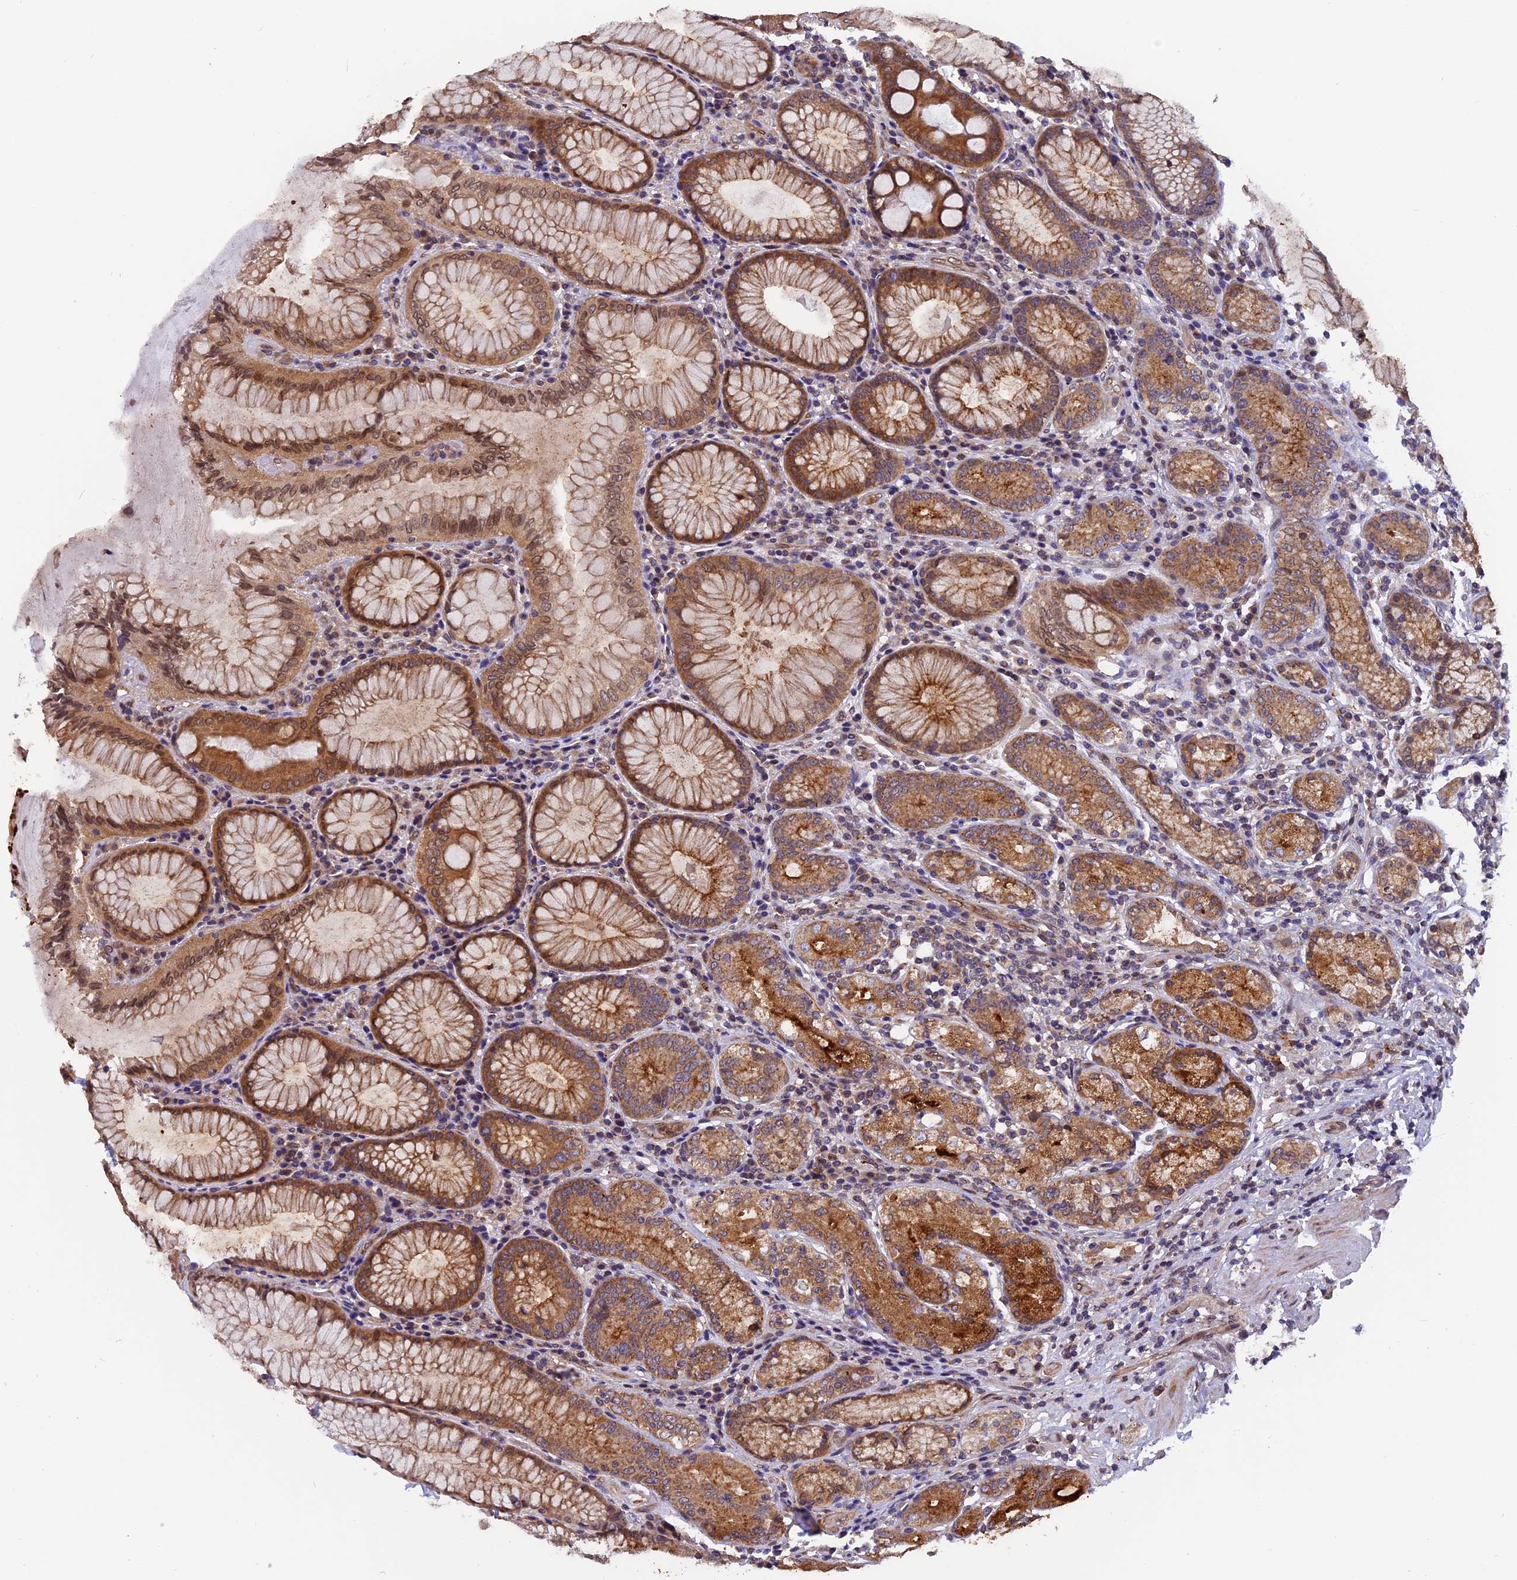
{"staining": {"intensity": "strong", "quantity": ">75%", "location": "cytoplasmic/membranous,nuclear"}, "tissue": "stomach", "cell_type": "Glandular cells", "image_type": "normal", "snomed": [{"axis": "morphology", "description": "Normal tissue, NOS"}, {"axis": "topography", "description": "Stomach, lower"}], "caption": "Stomach stained with a brown dye reveals strong cytoplasmic/membranous,nuclear positive expression in approximately >75% of glandular cells.", "gene": "CHMP2A", "patient": {"sex": "female", "age": 76}}